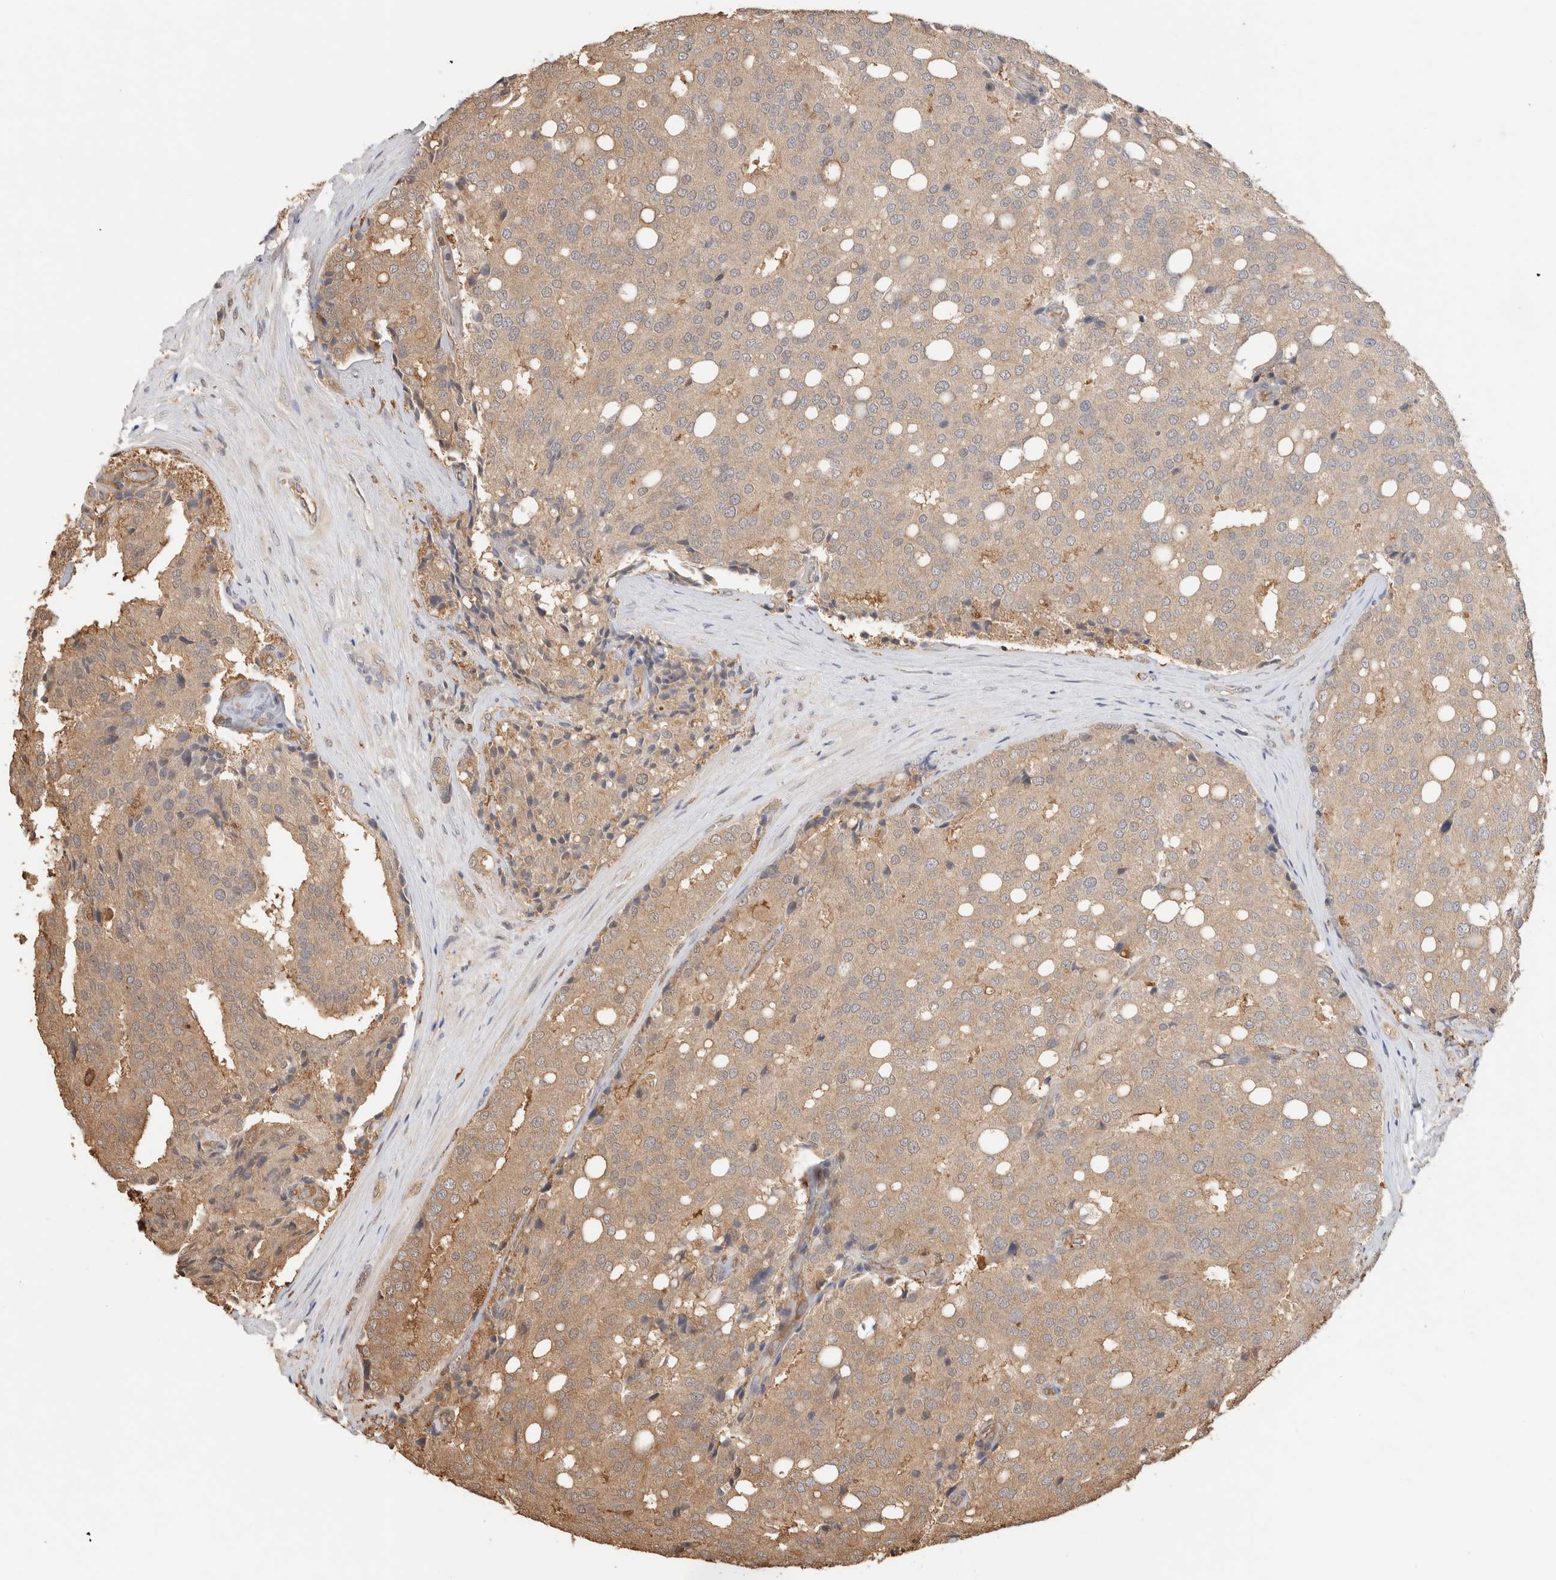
{"staining": {"intensity": "moderate", "quantity": ">75%", "location": "cytoplasmic/membranous"}, "tissue": "prostate cancer", "cell_type": "Tumor cells", "image_type": "cancer", "snomed": [{"axis": "morphology", "description": "Adenocarcinoma, High grade"}, {"axis": "topography", "description": "Prostate"}], "caption": "Human prostate adenocarcinoma (high-grade) stained for a protein (brown) reveals moderate cytoplasmic/membranous positive staining in about >75% of tumor cells.", "gene": "YWHAH", "patient": {"sex": "male", "age": 50}}